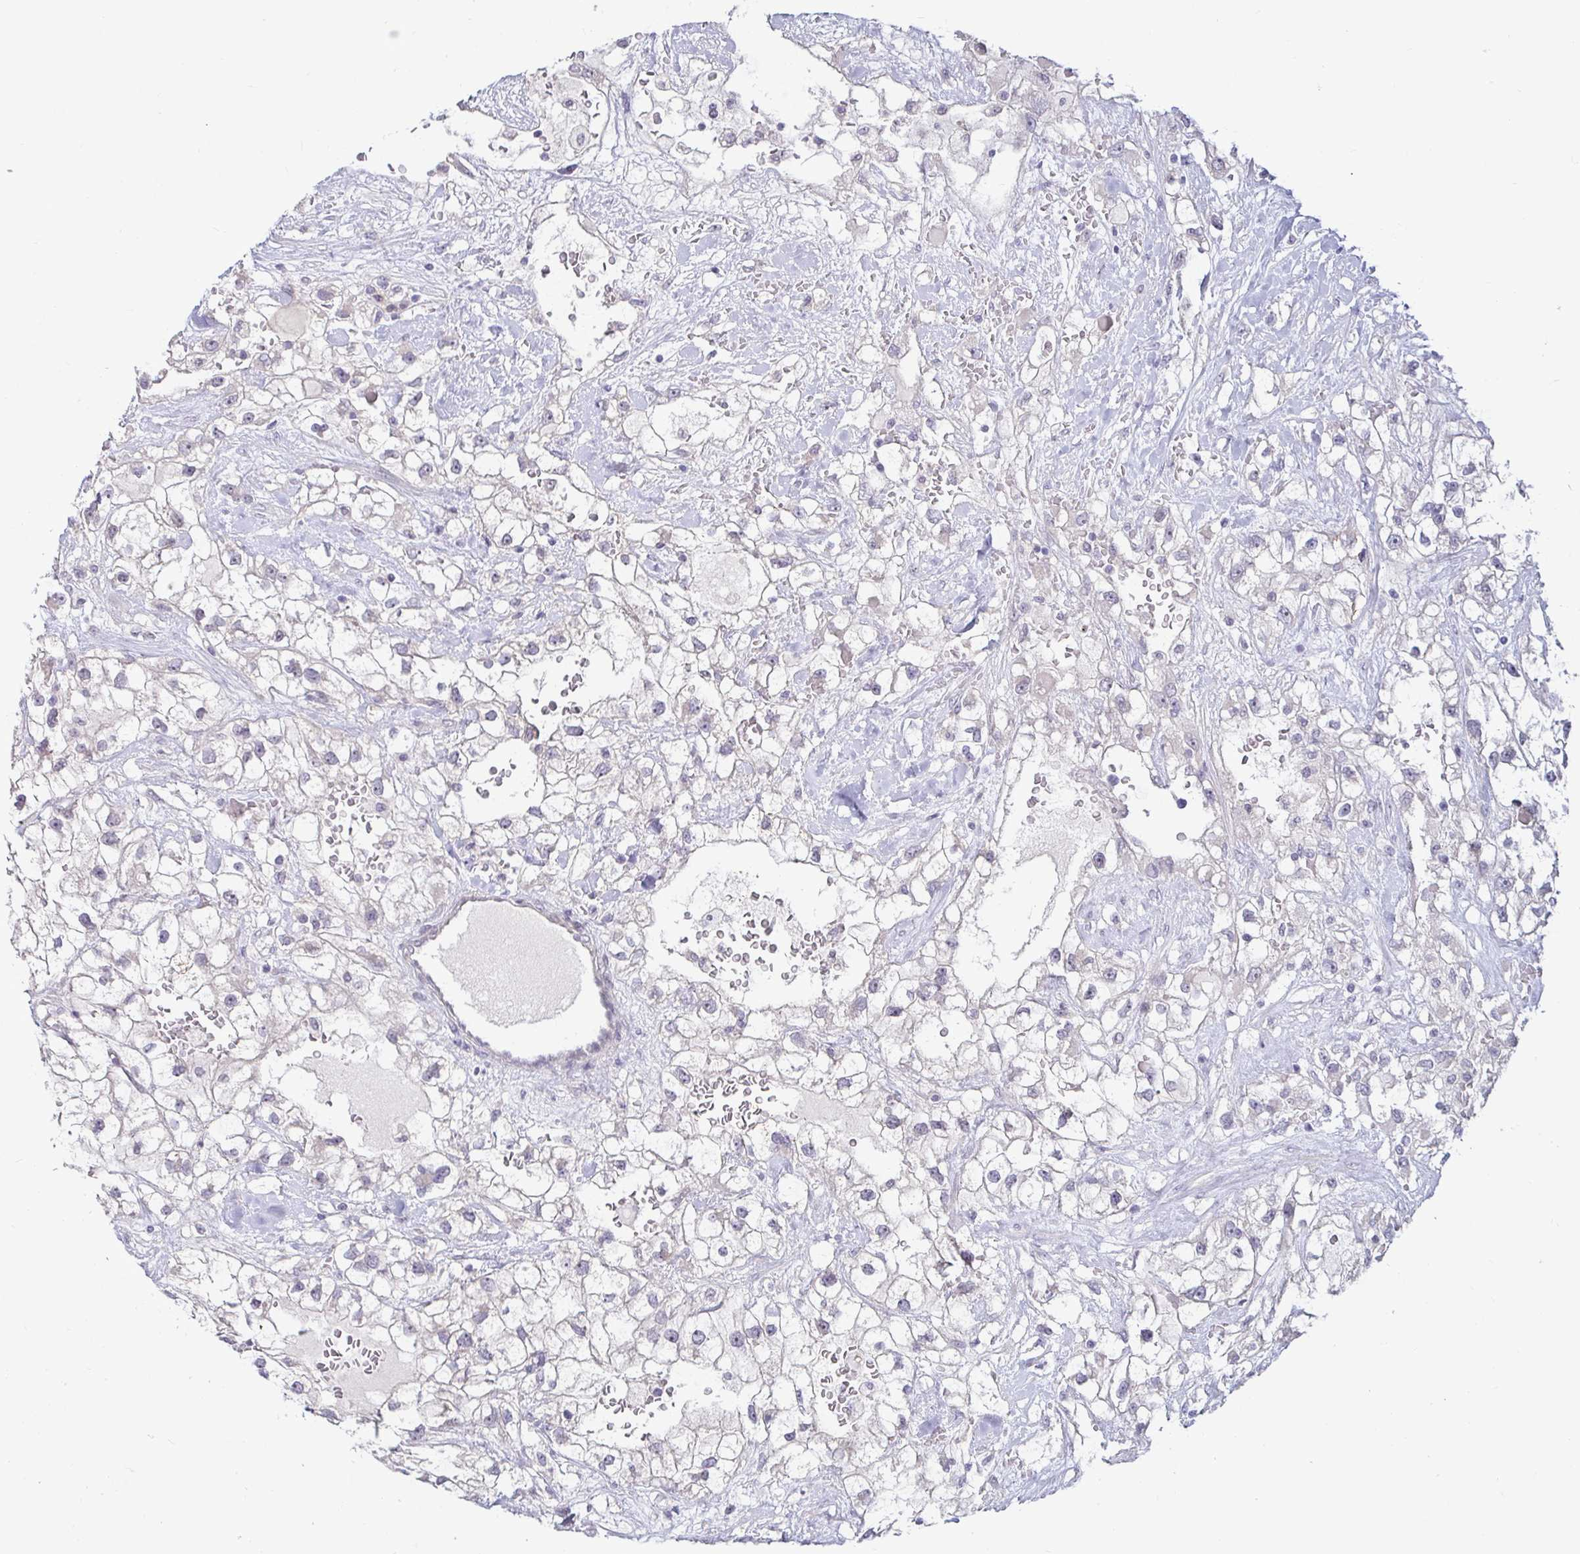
{"staining": {"intensity": "negative", "quantity": "none", "location": "none"}, "tissue": "renal cancer", "cell_type": "Tumor cells", "image_type": "cancer", "snomed": [{"axis": "morphology", "description": "Adenocarcinoma, NOS"}, {"axis": "topography", "description": "Kidney"}], "caption": "Histopathology image shows no protein expression in tumor cells of renal cancer (adenocarcinoma) tissue. (Stains: DAB immunohistochemistry (IHC) with hematoxylin counter stain, Microscopy: brightfield microscopy at high magnification).", "gene": "GSTM1", "patient": {"sex": "male", "age": 59}}